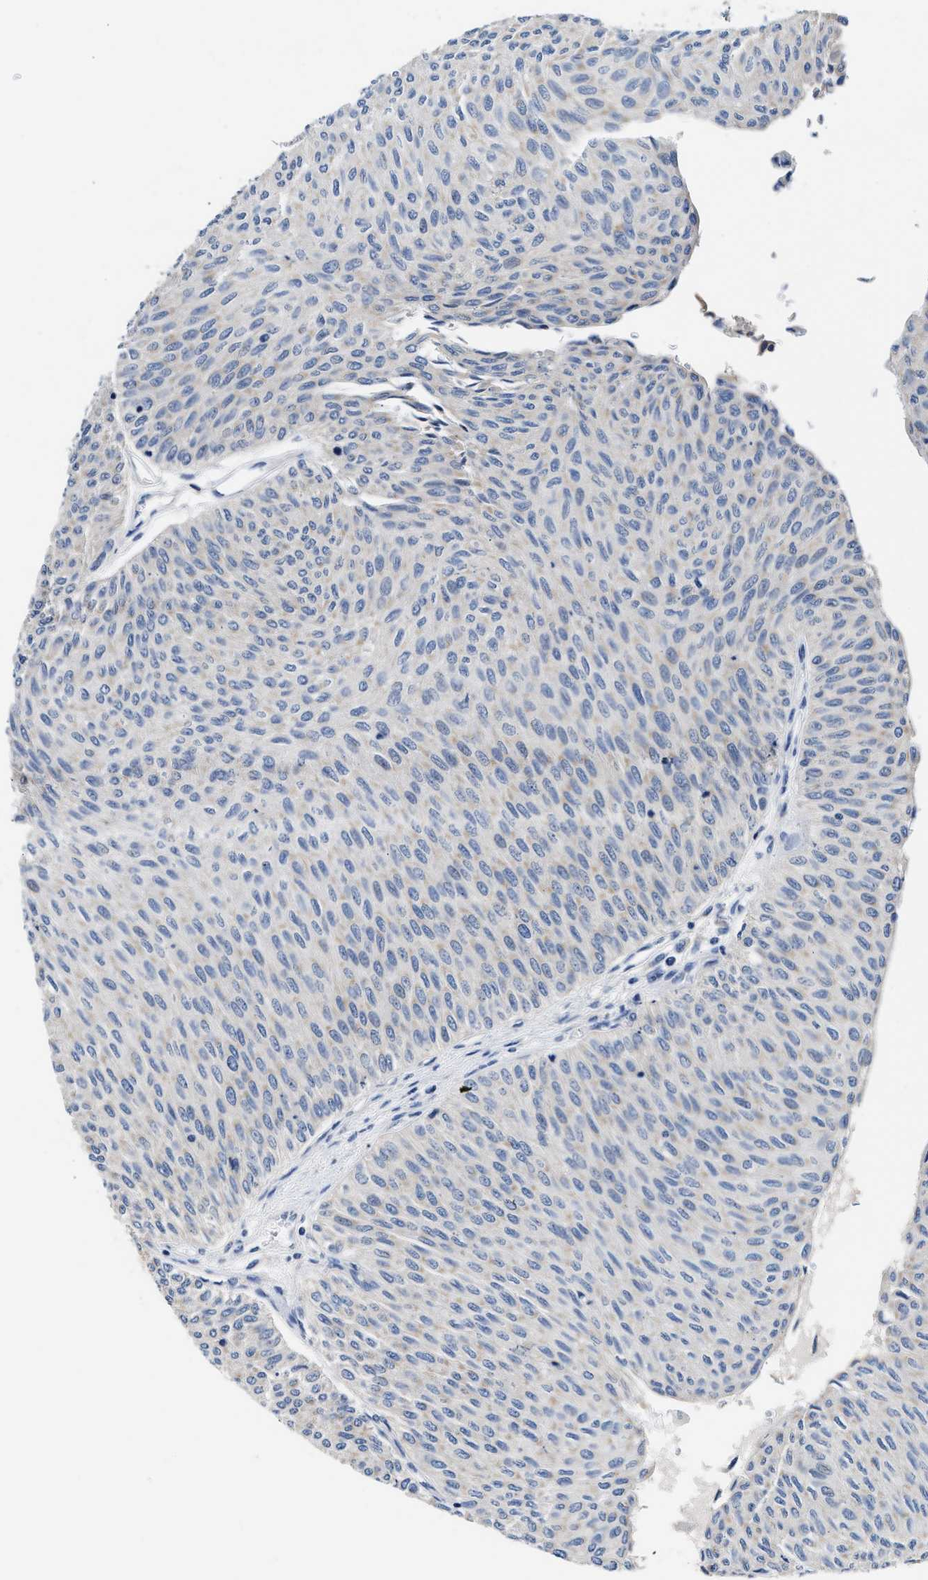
{"staining": {"intensity": "negative", "quantity": "none", "location": "none"}, "tissue": "urothelial cancer", "cell_type": "Tumor cells", "image_type": "cancer", "snomed": [{"axis": "morphology", "description": "Urothelial carcinoma, Low grade"}, {"axis": "topography", "description": "Urinary bladder"}], "caption": "Photomicrograph shows no significant protein staining in tumor cells of urothelial carcinoma (low-grade).", "gene": "FAM185A", "patient": {"sex": "male", "age": 78}}